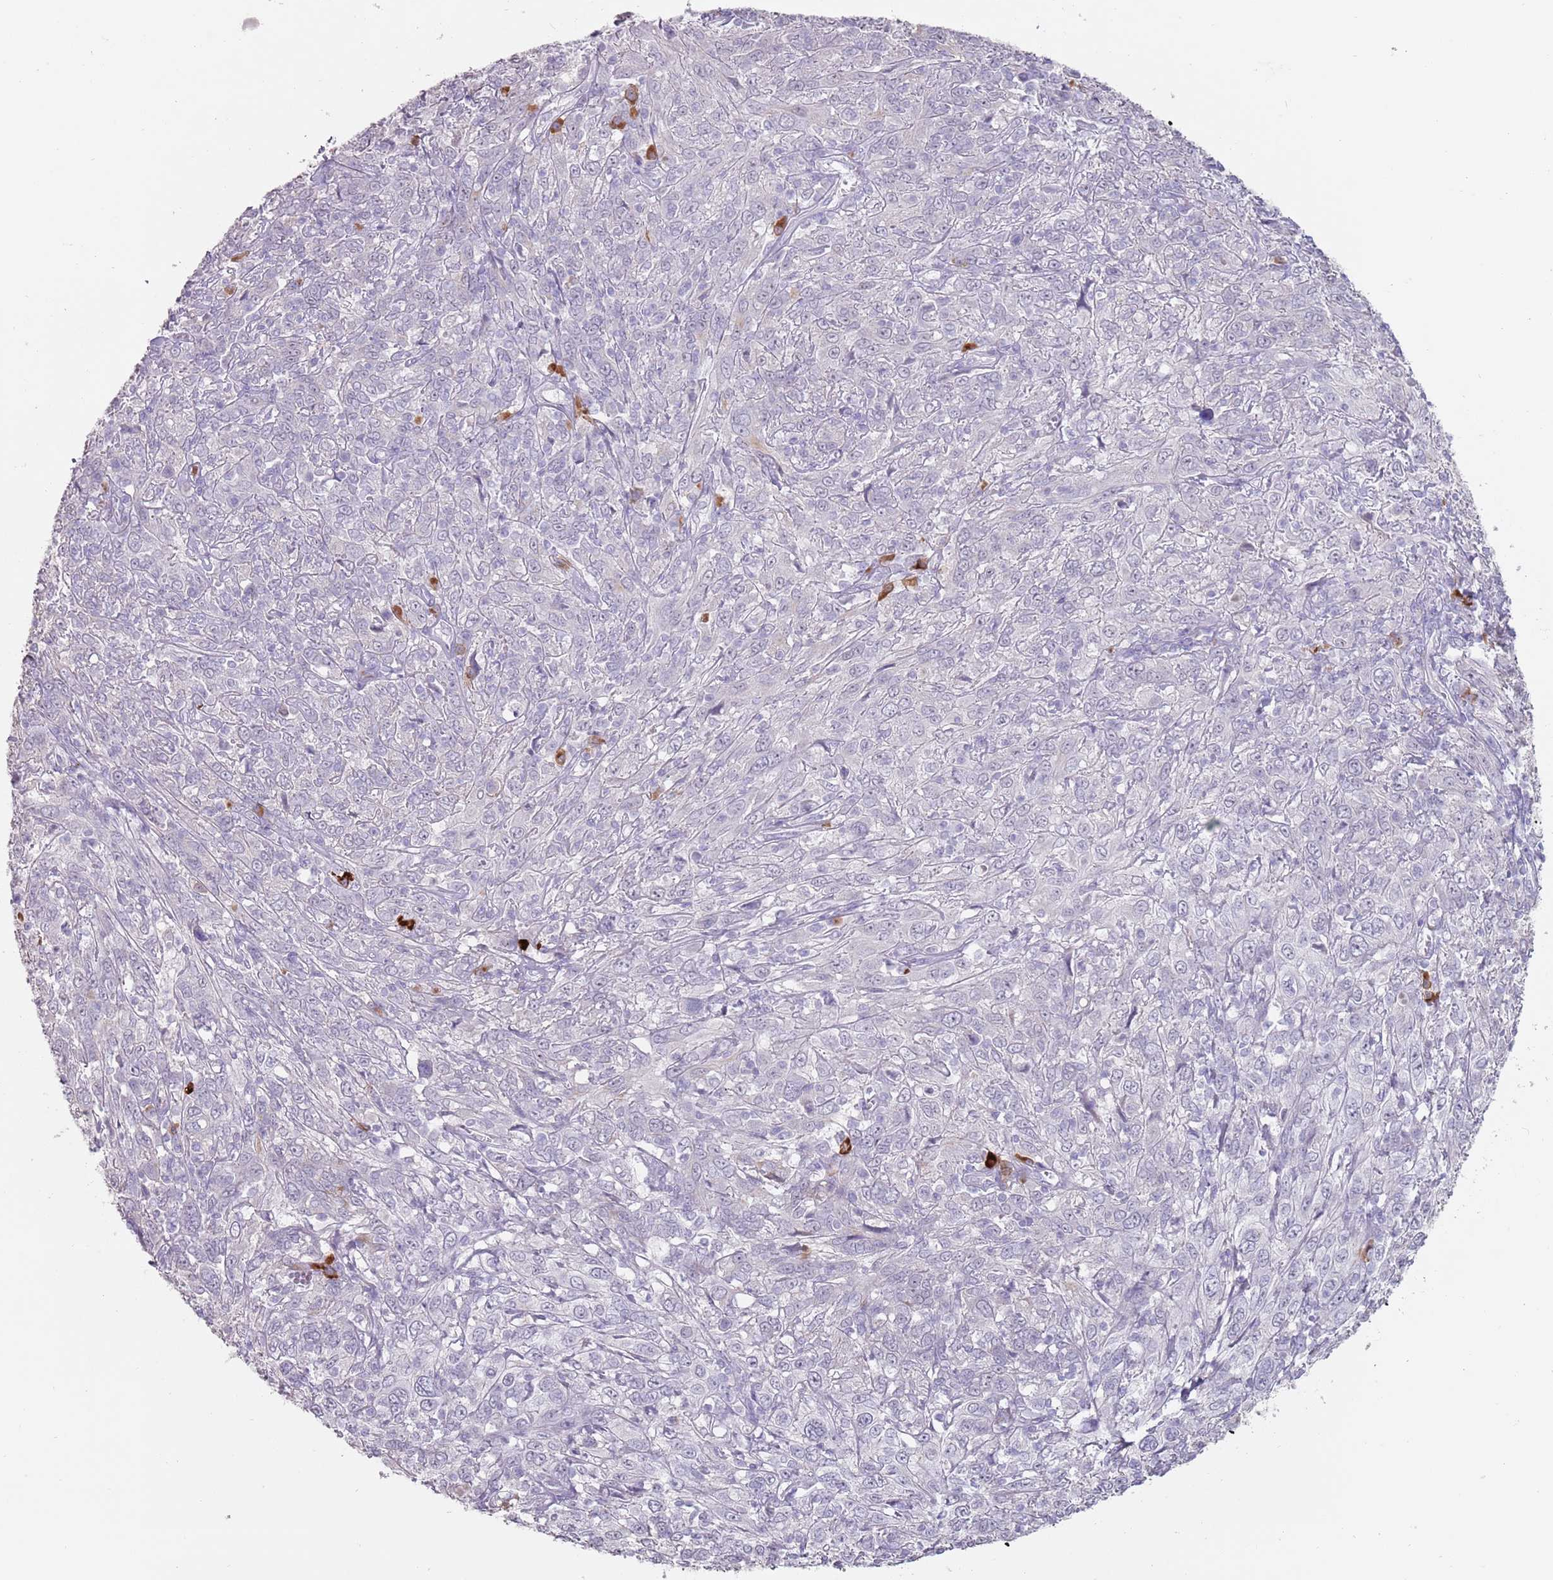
{"staining": {"intensity": "weak", "quantity": "<25%", "location": "cytoplasmic/membranous"}, "tissue": "cervical cancer", "cell_type": "Tumor cells", "image_type": "cancer", "snomed": [{"axis": "morphology", "description": "Squamous cell carcinoma, NOS"}, {"axis": "topography", "description": "Cervix"}], "caption": "High power microscopy image of an immunohistochemistry micrograph of cervical squamous cell carcinoma, revealing no significant expression in tumor cells.", "gene": "STYK1", "patient": {"sex": "female", "age": 46}}